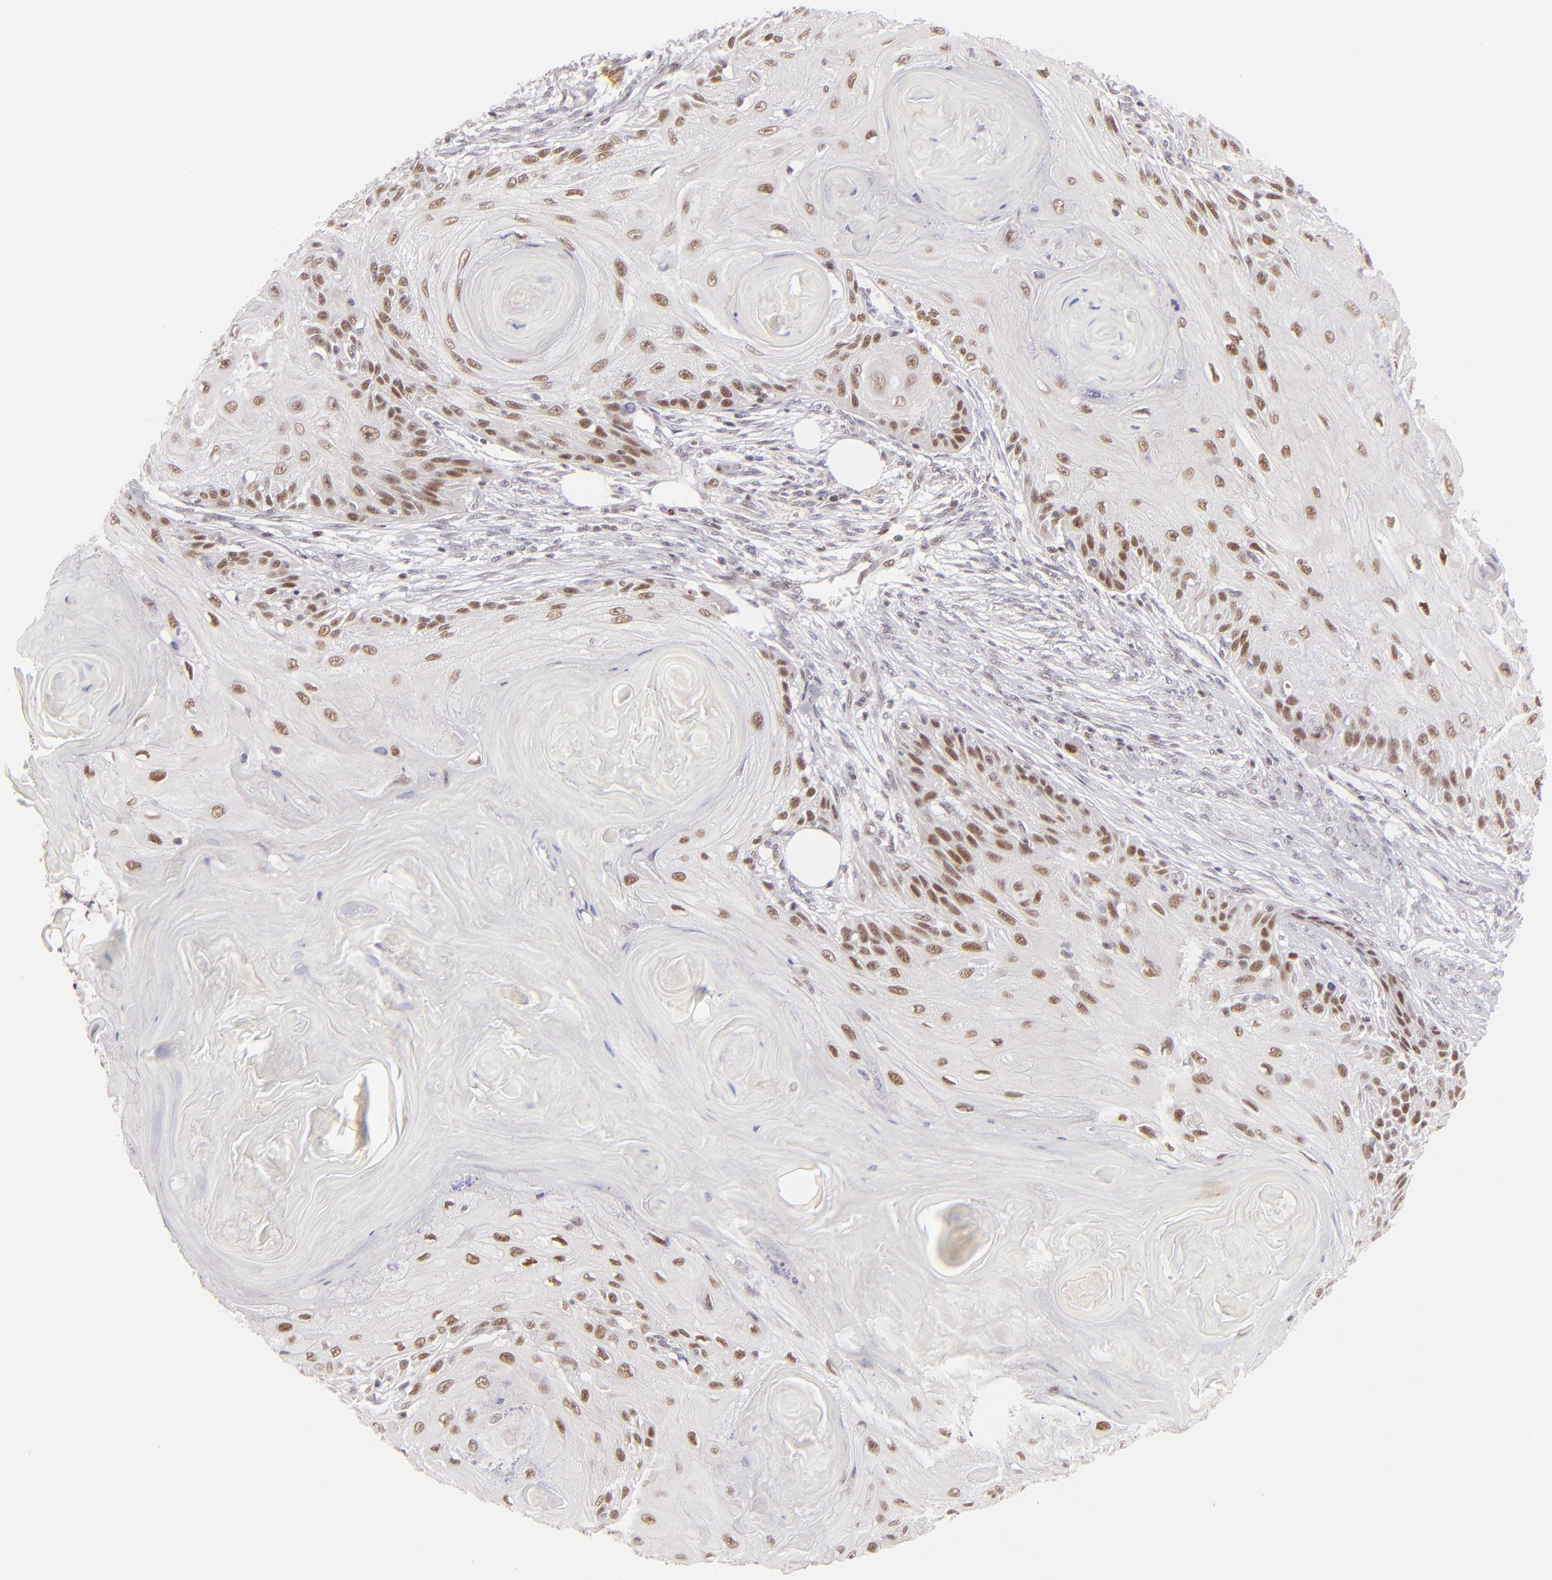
{"staining": {"intensity": "moderate", "quantity": "25%-75%", "location": "nuclear"}, "tissue": "skin cancer", "cell_type": "Tumor cells", "image_type": "cancer", "snomed": [{"axis": "morphology", "description": "Squamous cell carcinoma, NOS"}, {"axis": "topography", "description": "Skin"}], "caption": "Immunohistochemical staining of human skin cancer exhibits medium levels of moderate nuclear positivity in about 25%-75% of tumor cells.", "gene": "POU2F1", "patient": {"sex": "female", "age": 88}}